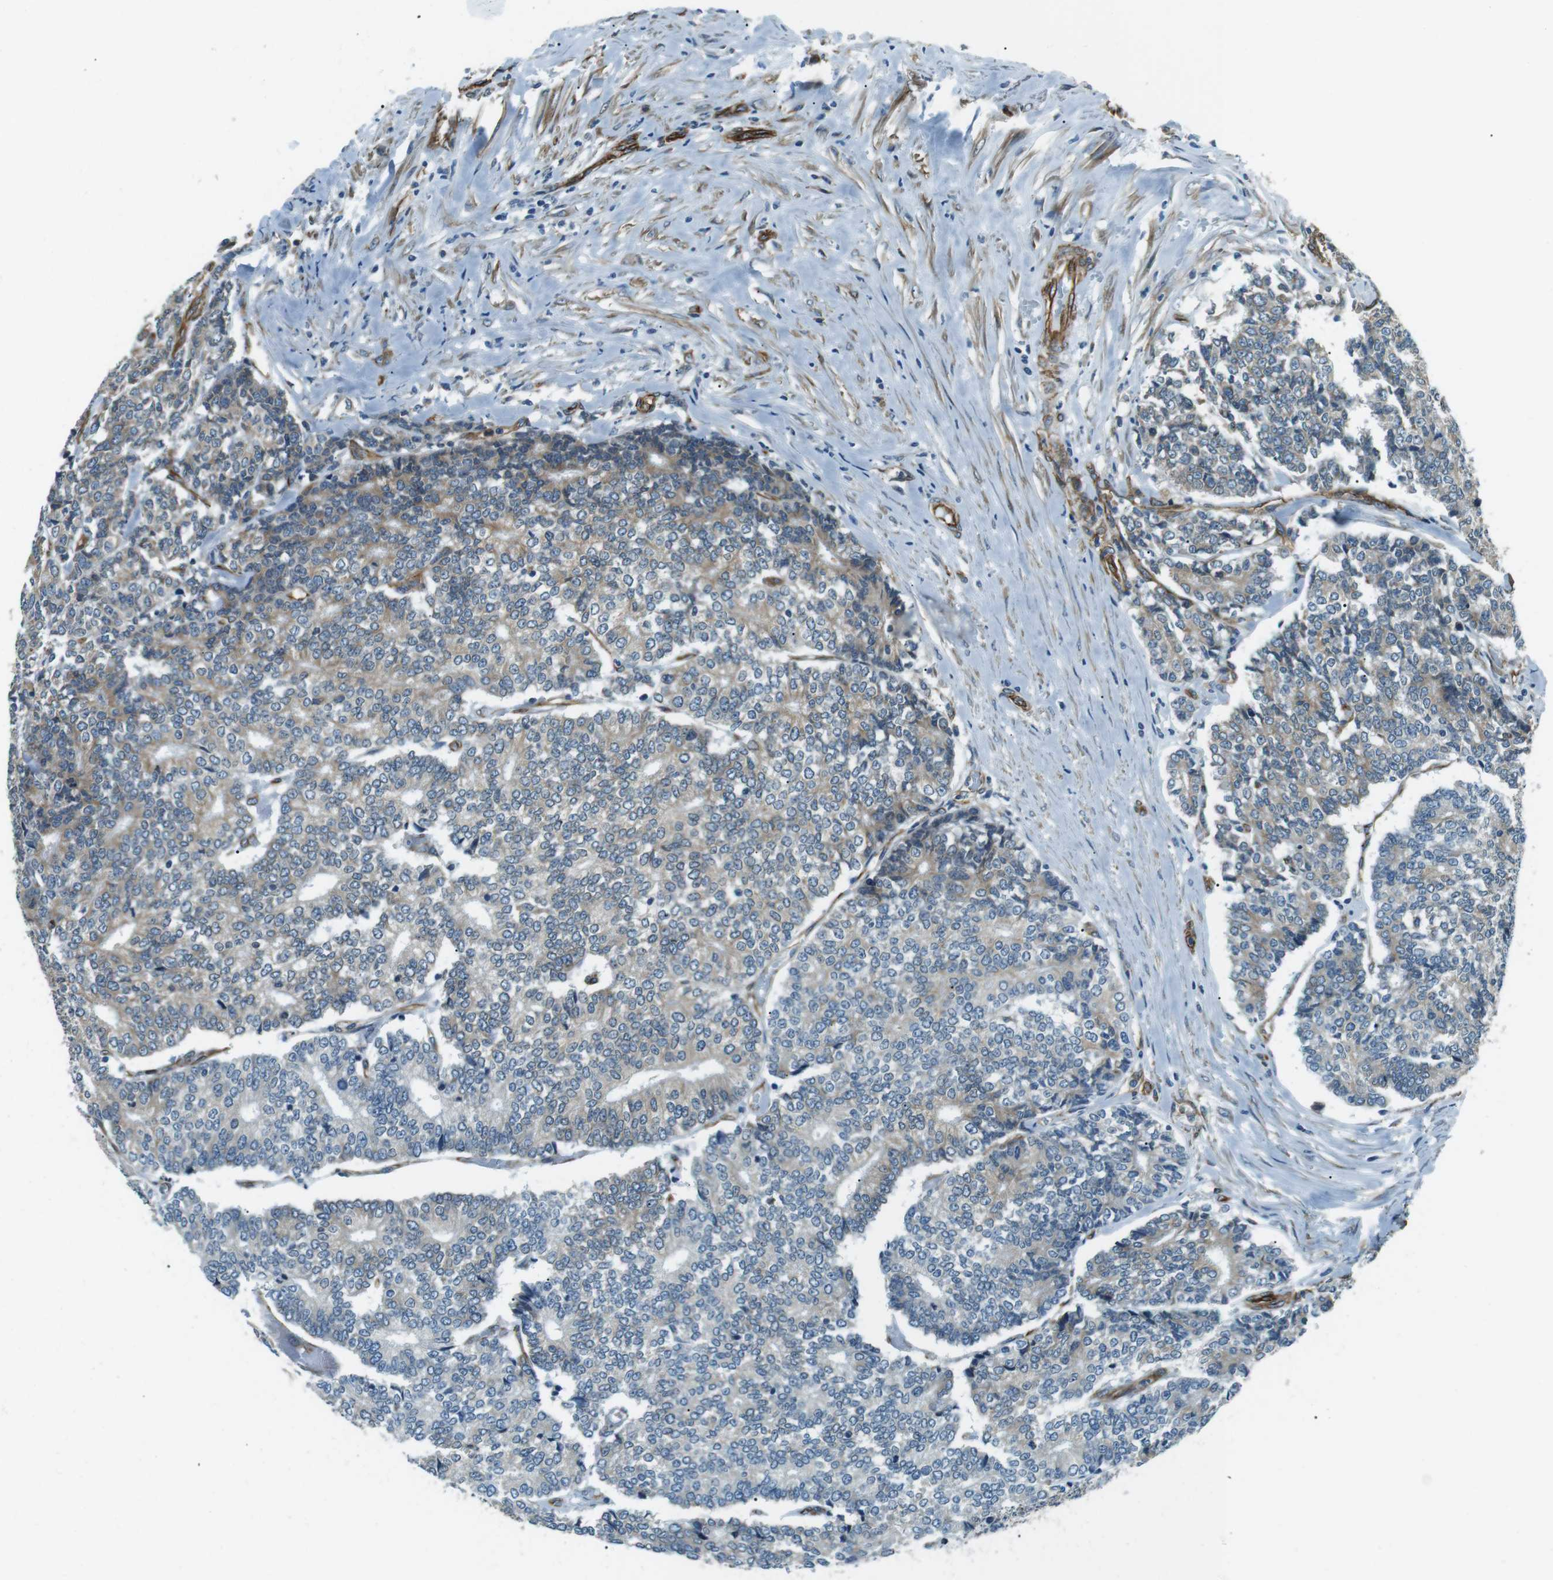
{"staining": {"intensity": "weak", "quantity": "<25%", "location": "cytoplasmic/membranous"}, "tissue": "prostate cancer", "cell_type": "Tumor cells", "image_type": "cancer", "snomed": [{"axis": "morphology", "description": "Normal tissue, NOS"}, {"axis": "morphology", "description": "Adenocarcinoma, High grade"}, {"axis": "topography", "description": "Prostate"}, {"axis": "topography", "description": "Seminal veicle"}], "caption": "IHC of prostate cancer reveals no expression in tumor cells.", "gene": "ODR4", "patient": {"sex": "male", "age": 55}}